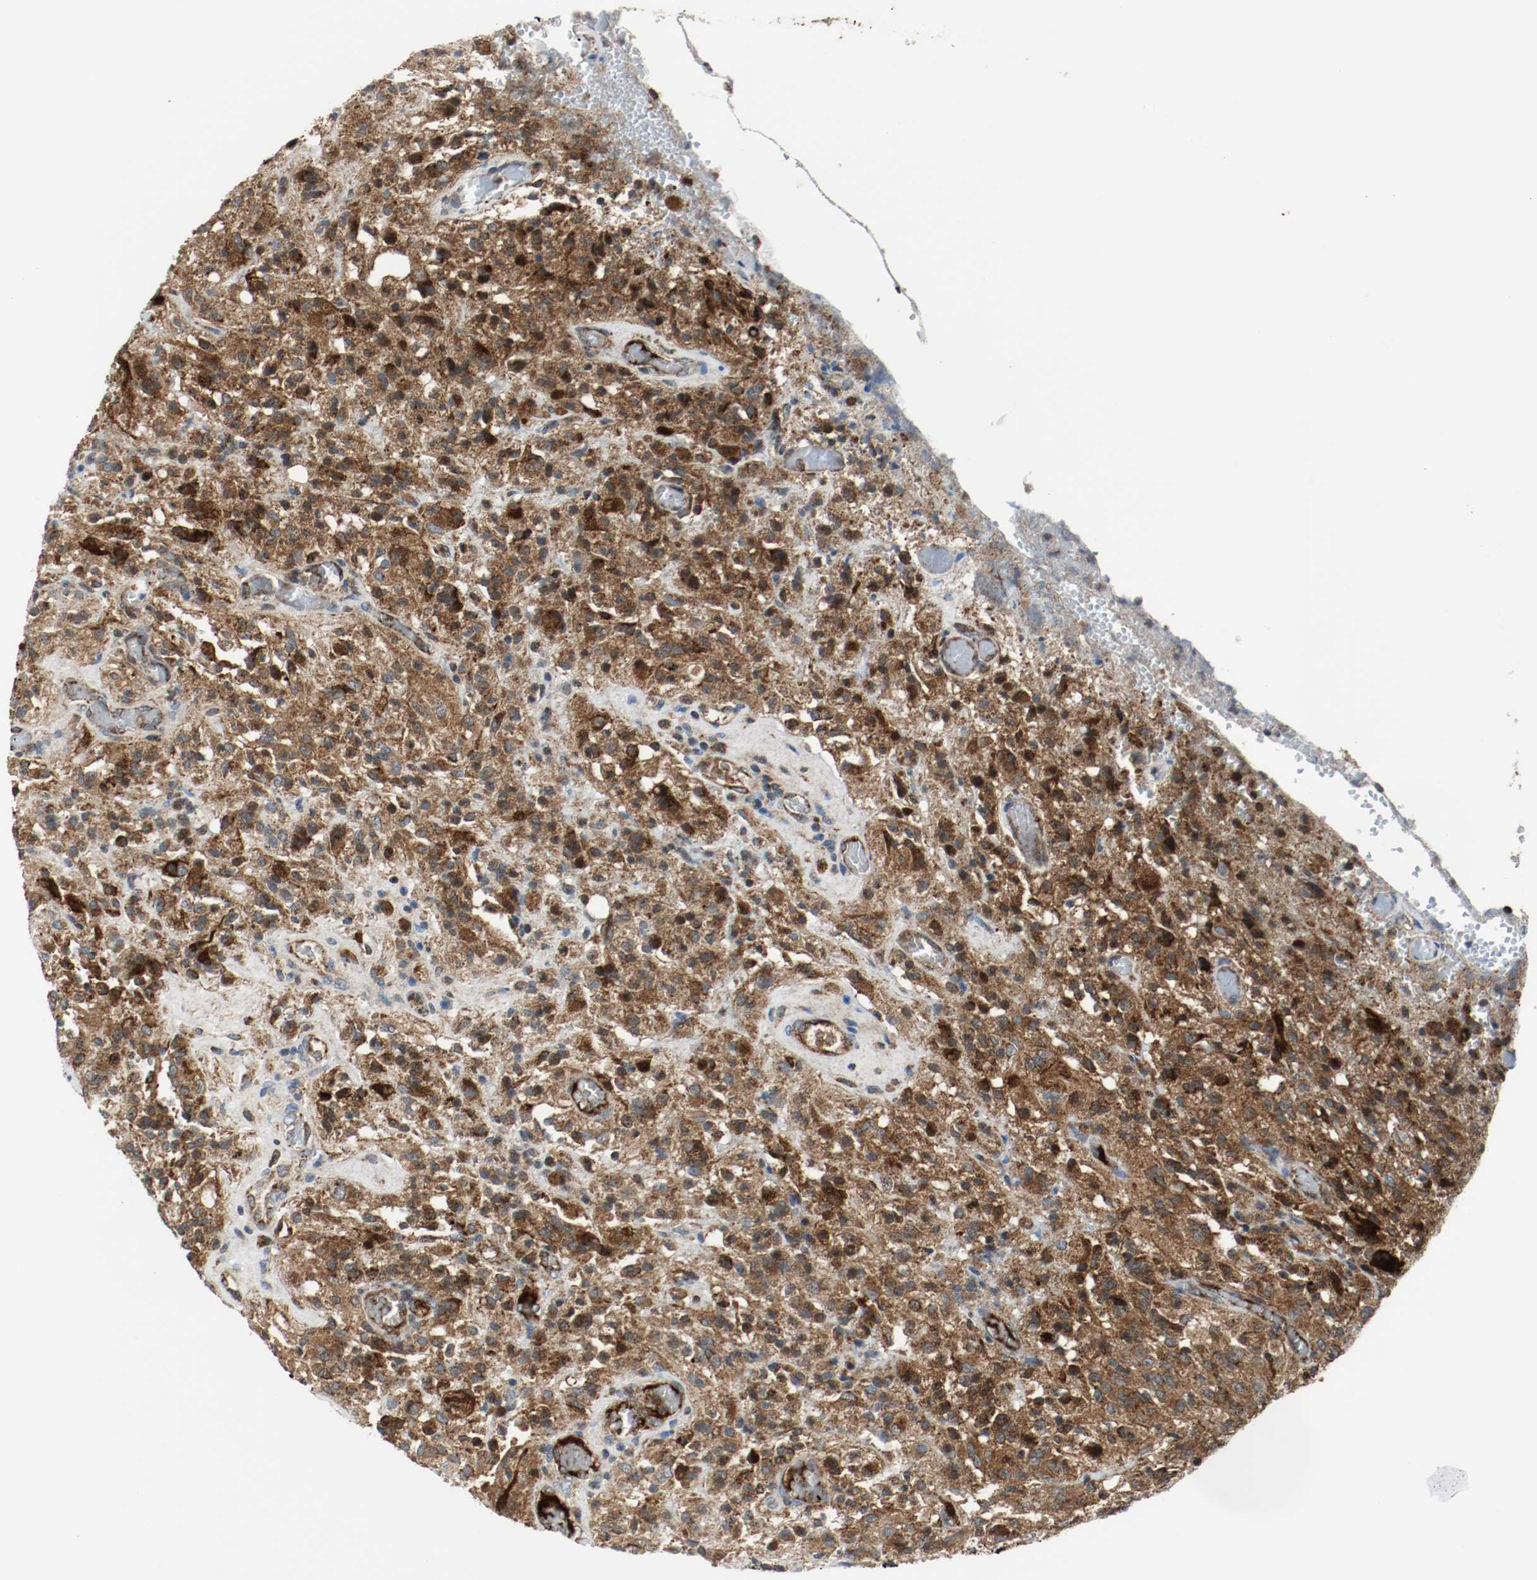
{"staining": {"intensity": "strong", "quantity": ">75%", "location": "cytoplasmic/membranous"}, "tissue": "glioma", "cell_type": "Tumor cells", "image_type": "cancer", "snomed": [{"axis": "morphology", "description": "Normal tissue, NOS"}, {"axis": "morphology", "description": "Glioma, malignant, High grade"}, {"axis": "topography", "description": "Cerebral cortex"}], "caption": "Protein staining demonstrates strong cytoplasmic/membranous expression in about >75% of tumor cells in glioma.", "gene": "TXNRD1", "patient": {"sex": "male", "age": 56}}